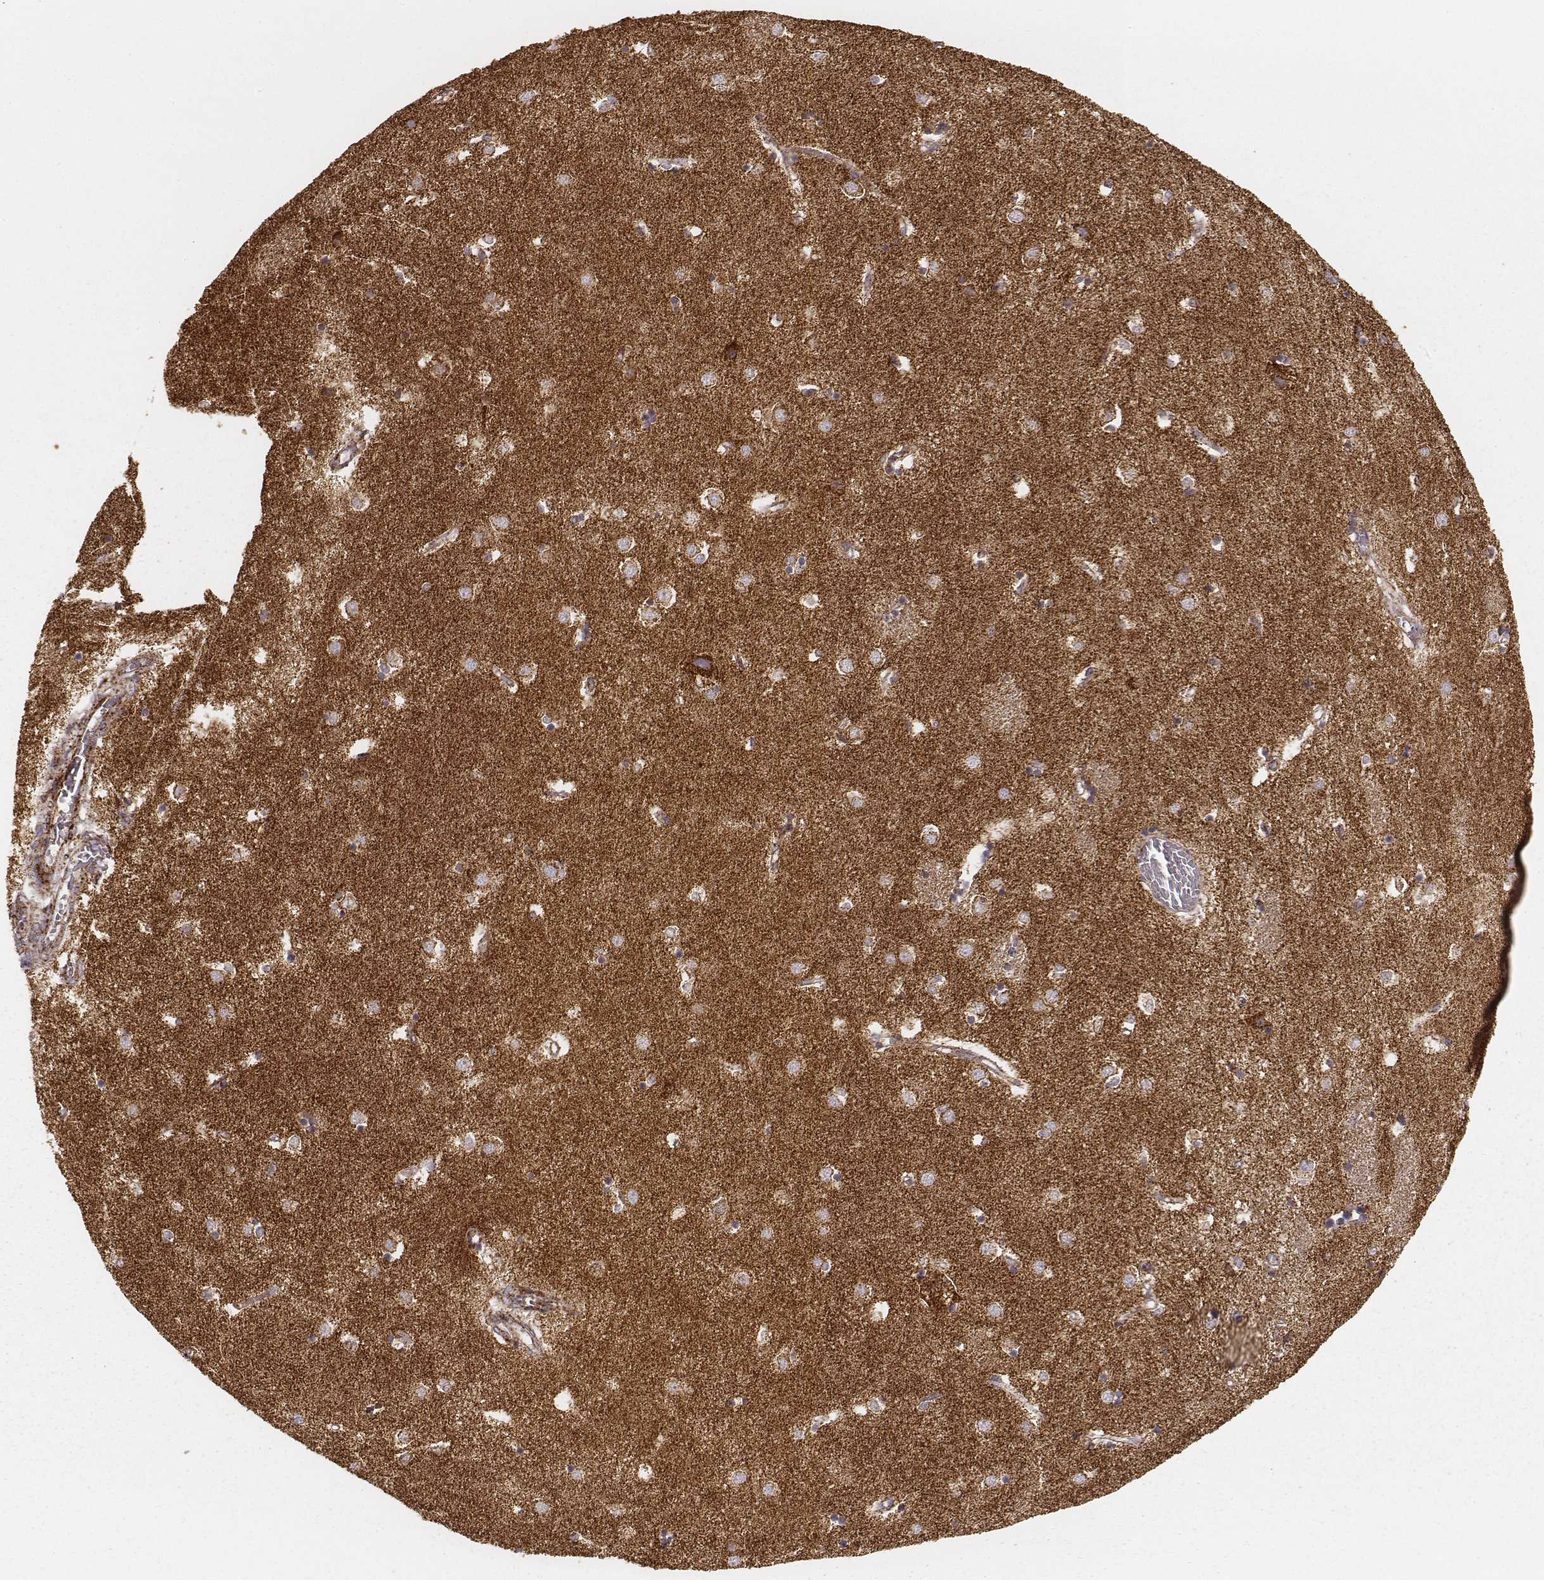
{"staining": {"intensity": "strong", "quantity": ">75%", "location": "cytoplasmic/membranous"}, "tissue": "caudate", "cell_type": "Glial cells", "image_type": "normal", "snomed": [{"axis": "morphology", "description": "Normal tissue, NOS"}, {"axis": "topography", "description": "Lateral ventricle wall"}], "caption": "Strong cytoplasmic/membranous positivity is appreciated in about >75% of glial cells in normal caudate. Ihc stains the protein of interest in brown and the nuclei are stained blue.", "gene": "CS", "patient": {"sex": "male", "age": 54}}